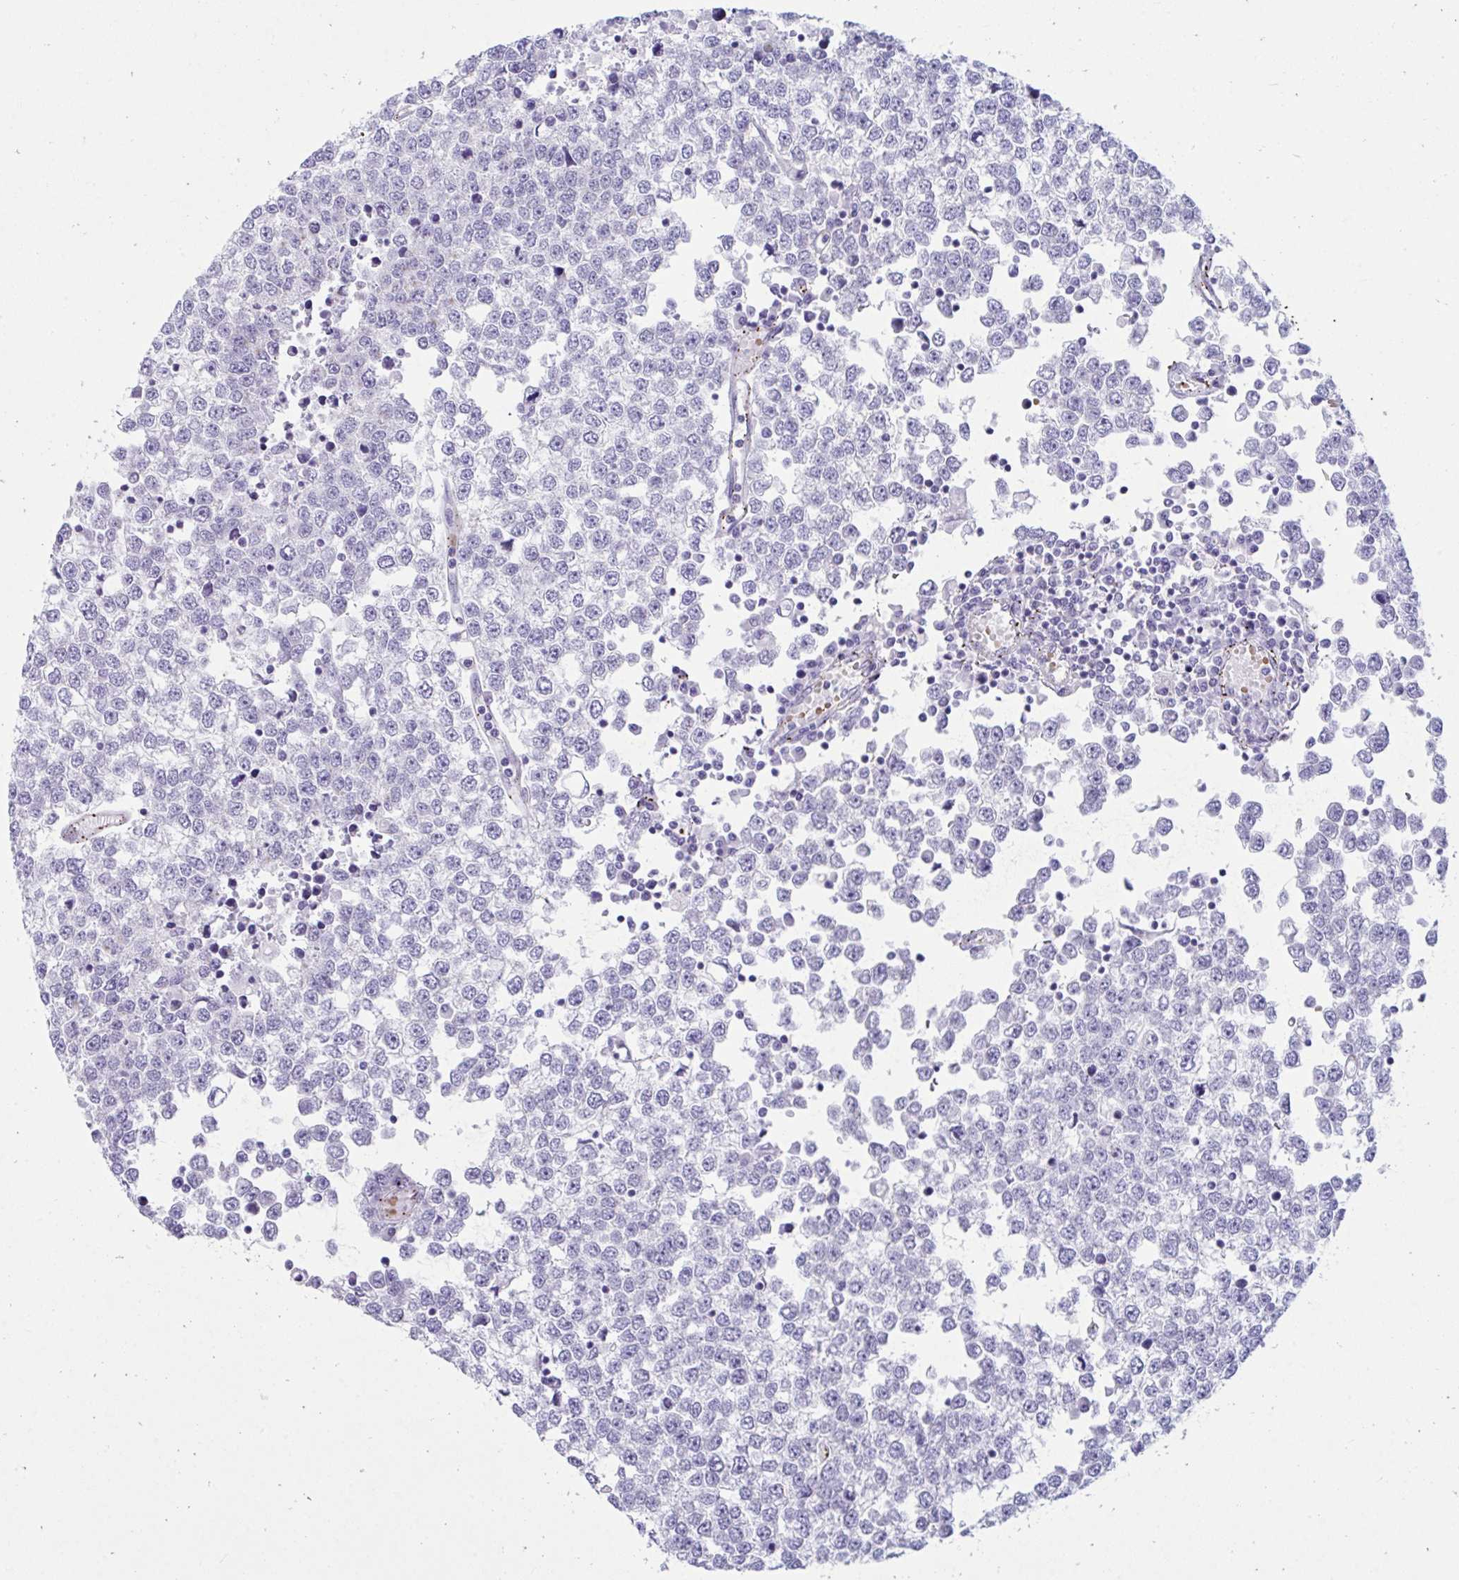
{"staining": {"intensity": "negative", "quantity": "none", "location": "none"}, "tissue": "testis cancer", "cell_type": "Tumor cells", "image_type": "cancer", "snomed": [{"axis": "morphology", "description": "Seminoma, NOS"}, {"axis": "topography", "description": "Testis"}], "caption": "DAB (3,3'-diaminobenzidine) immunohistochemical staining of human testis cancer (seminoma) exhibits no significant positivity in tumor cells.", "gene": "UBL3", "patient": {"sex": "male", "age": 65}}